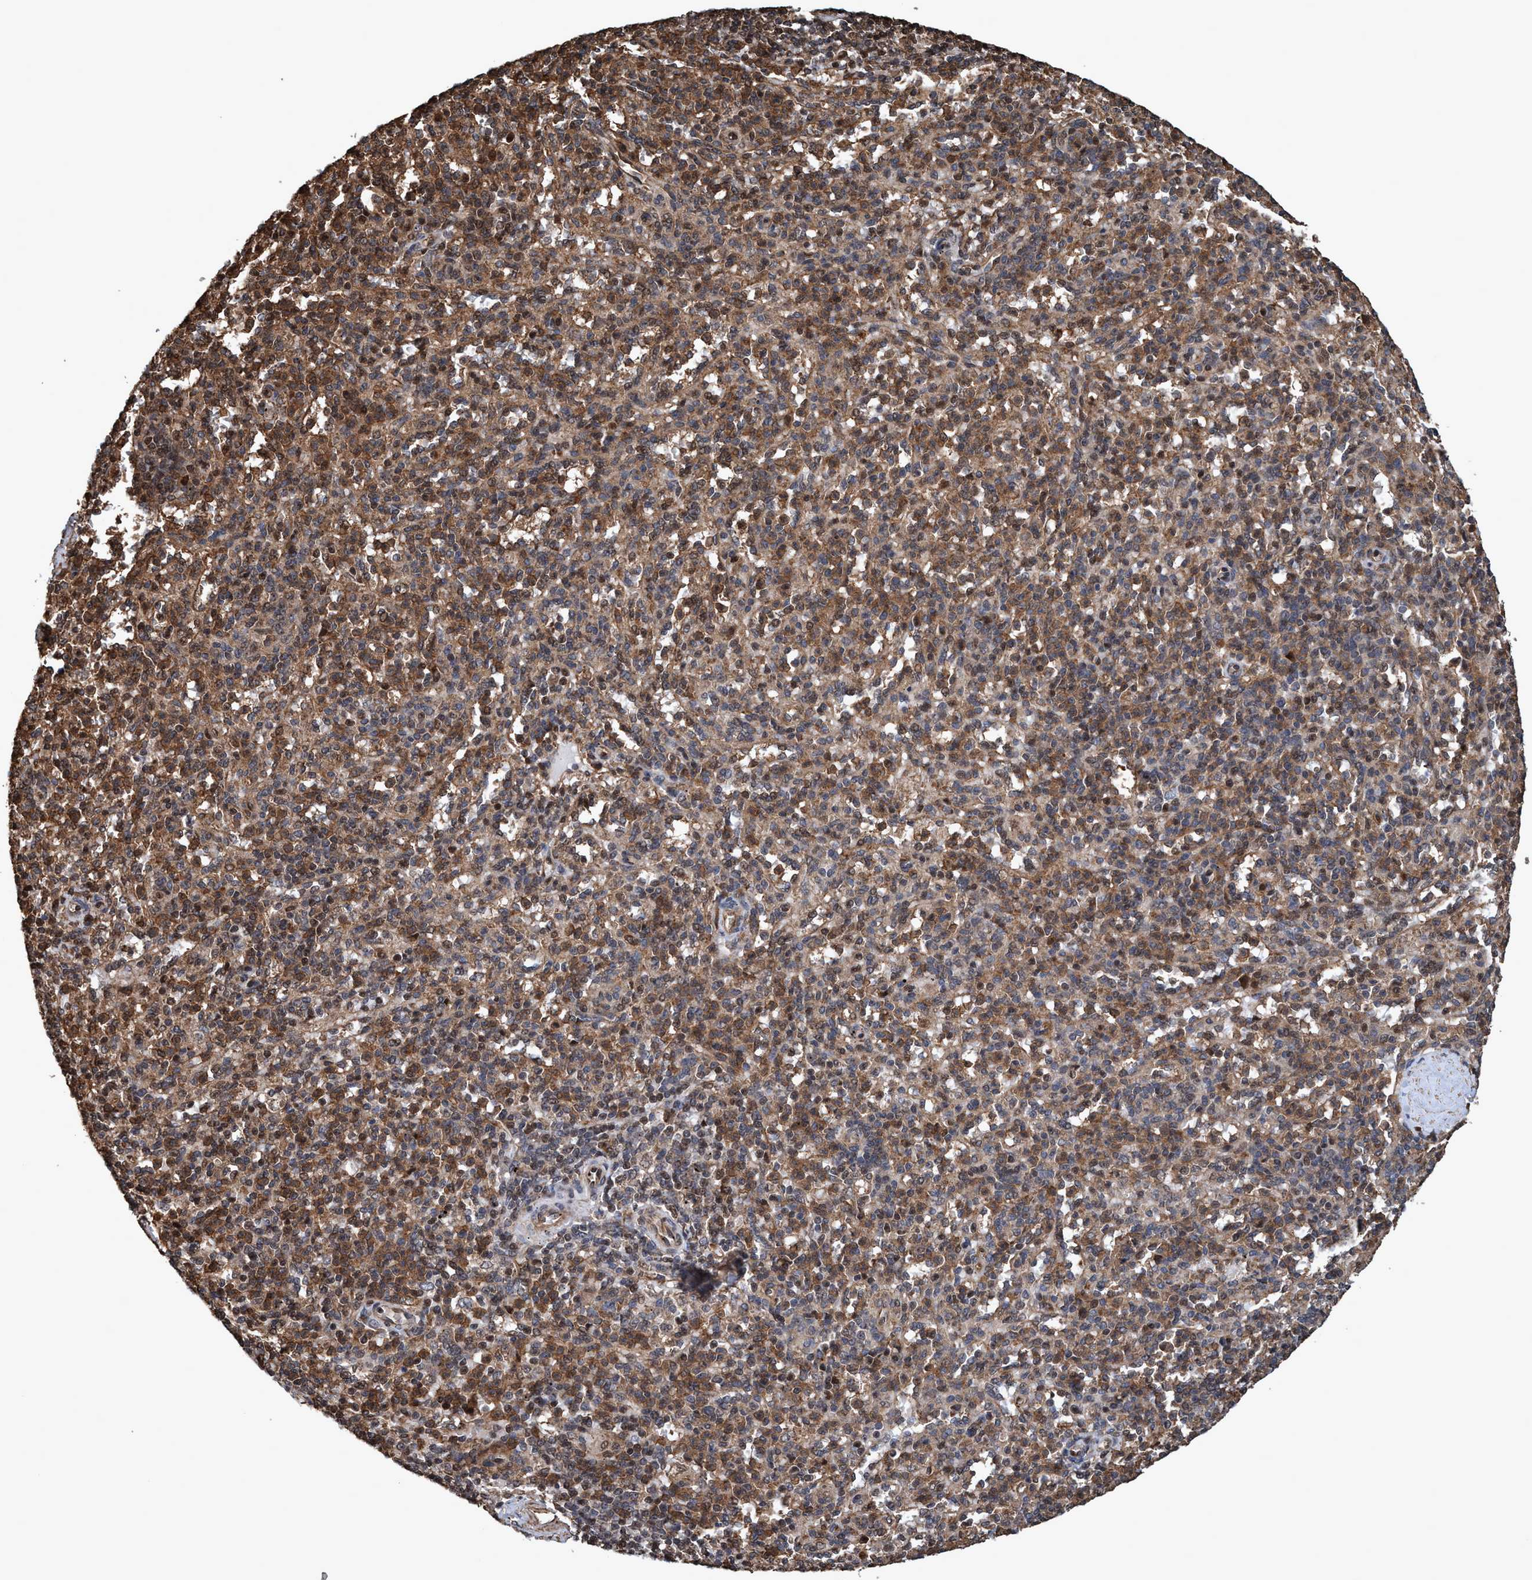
{"staining": {"intensity": "moderate", "quantity": ">75%", "location": "cytoplasmic/membranous,nuclear"}, "tissue": "spleen", "cell_type": "Cells in red pulp", "image_type": "normal", "snomed": [{"axis": "morphology", "description": "Normal tissue, NOS"}, {"axis": "topography", "description": "Spleen"}], "caption": "A high-resolution micrograph shows immunohistochemistry (IHC) staining of unremarkable spleen, which displays moderate cytoplasmic/membranous,nuclear staining in about >75% of cells in red pulp. (Stains: DAB in brown, nuclei in blue, Microscopy: brightfield microscopy at high magnification).", "gene": "TRPC7", "patient": {"sex": "male", "age": 36}}